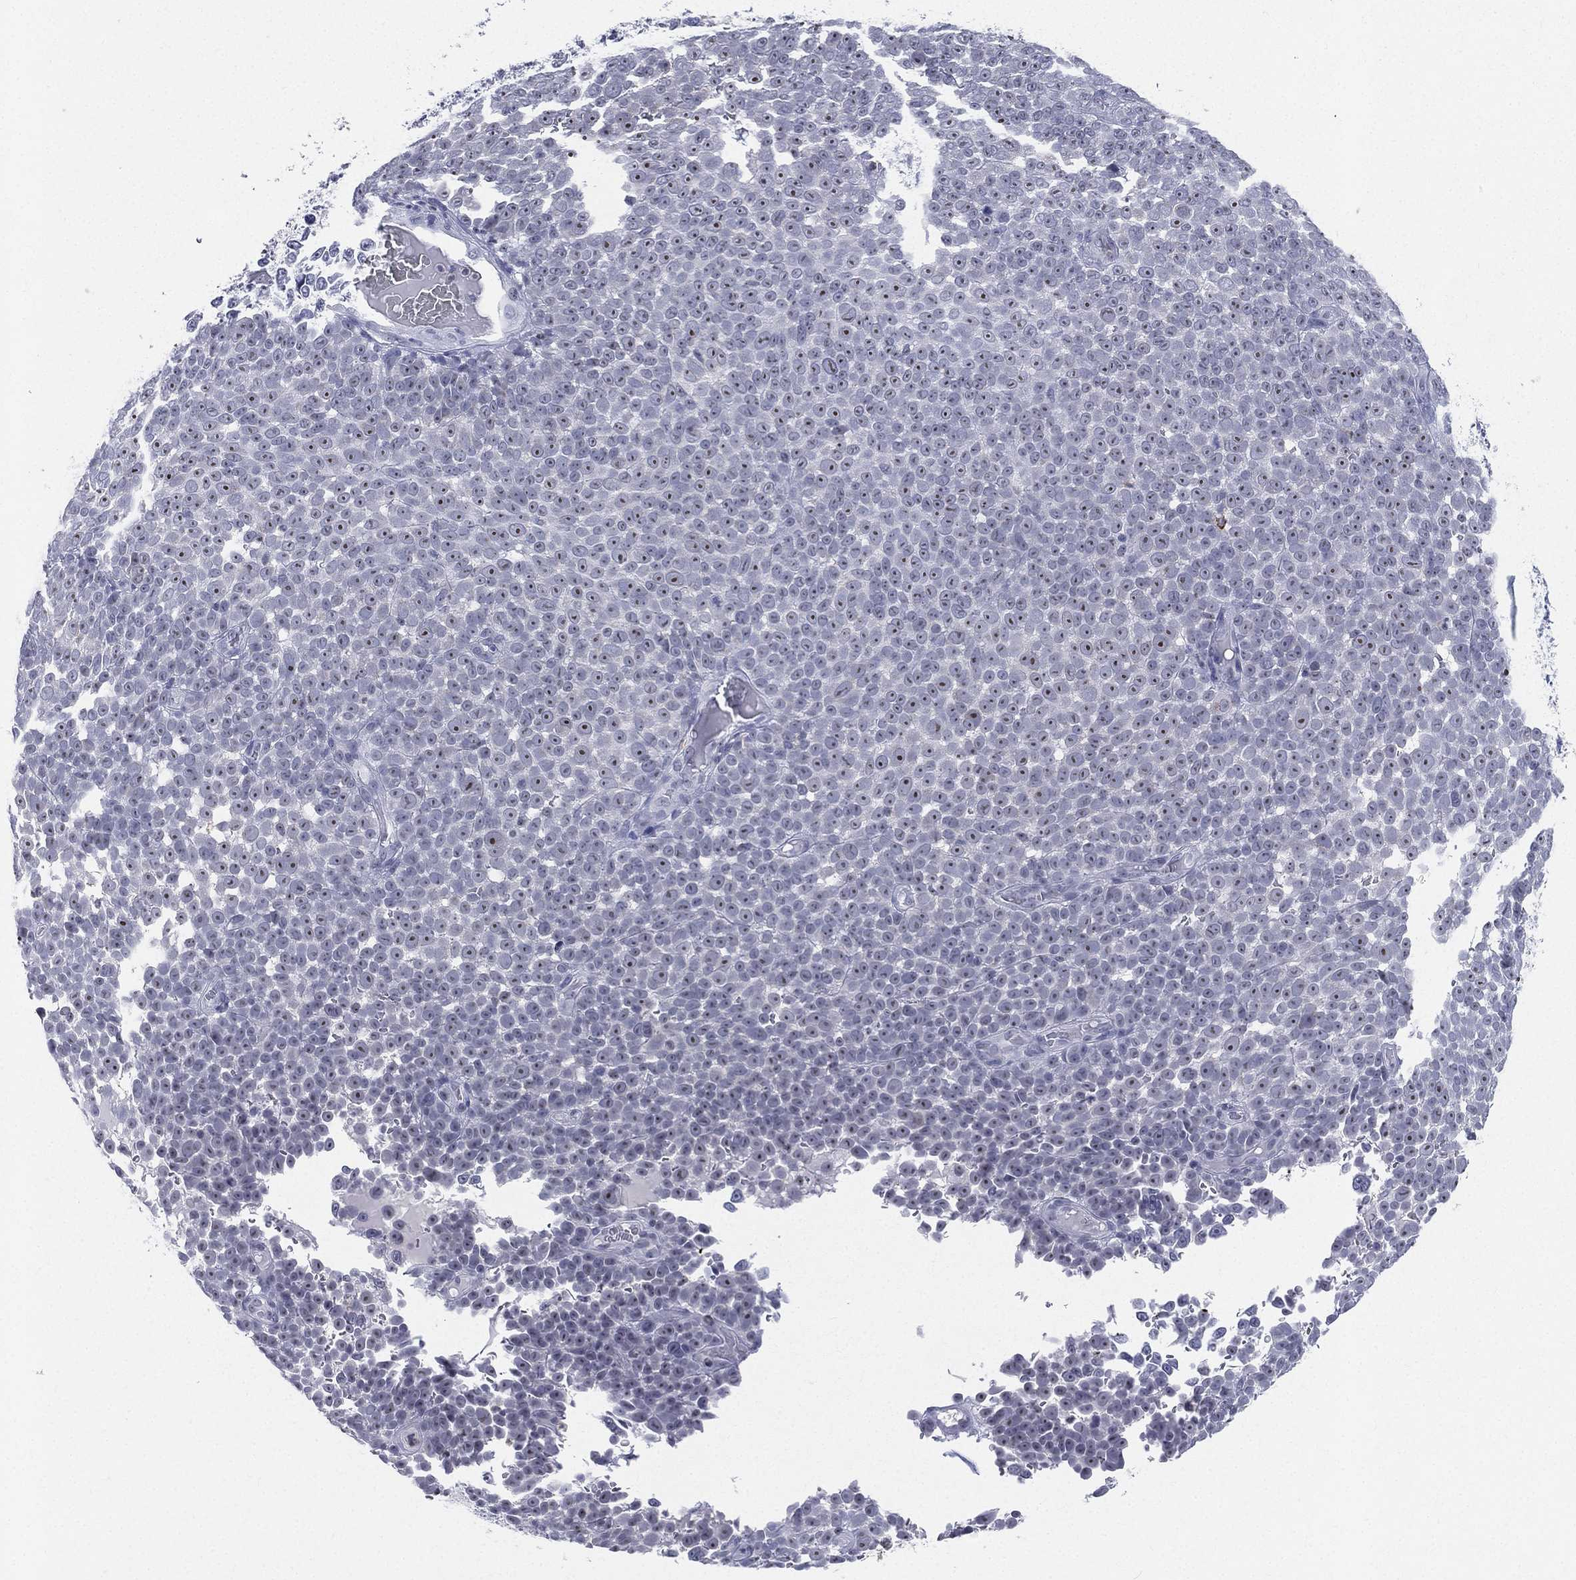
{"staining": {"intensity": "moderate", "quantity": "25%-75%", "location": "nuclear"}, "tissue": "melanoma", "cell_type": "Tumor cells", "image_type": "cancer", "snomed": [{"axis": "morphology", "description": "Malignant melanoma, NOS"}, {"axis": "topography", "description": "Skin"}], "caption": "Protein staining displays moderate nuclear positivity in about 25%-75% of tumor cells in malignant melanoma.", "gene": "CD22", "patient": {"sex": "female", "age": 95}}